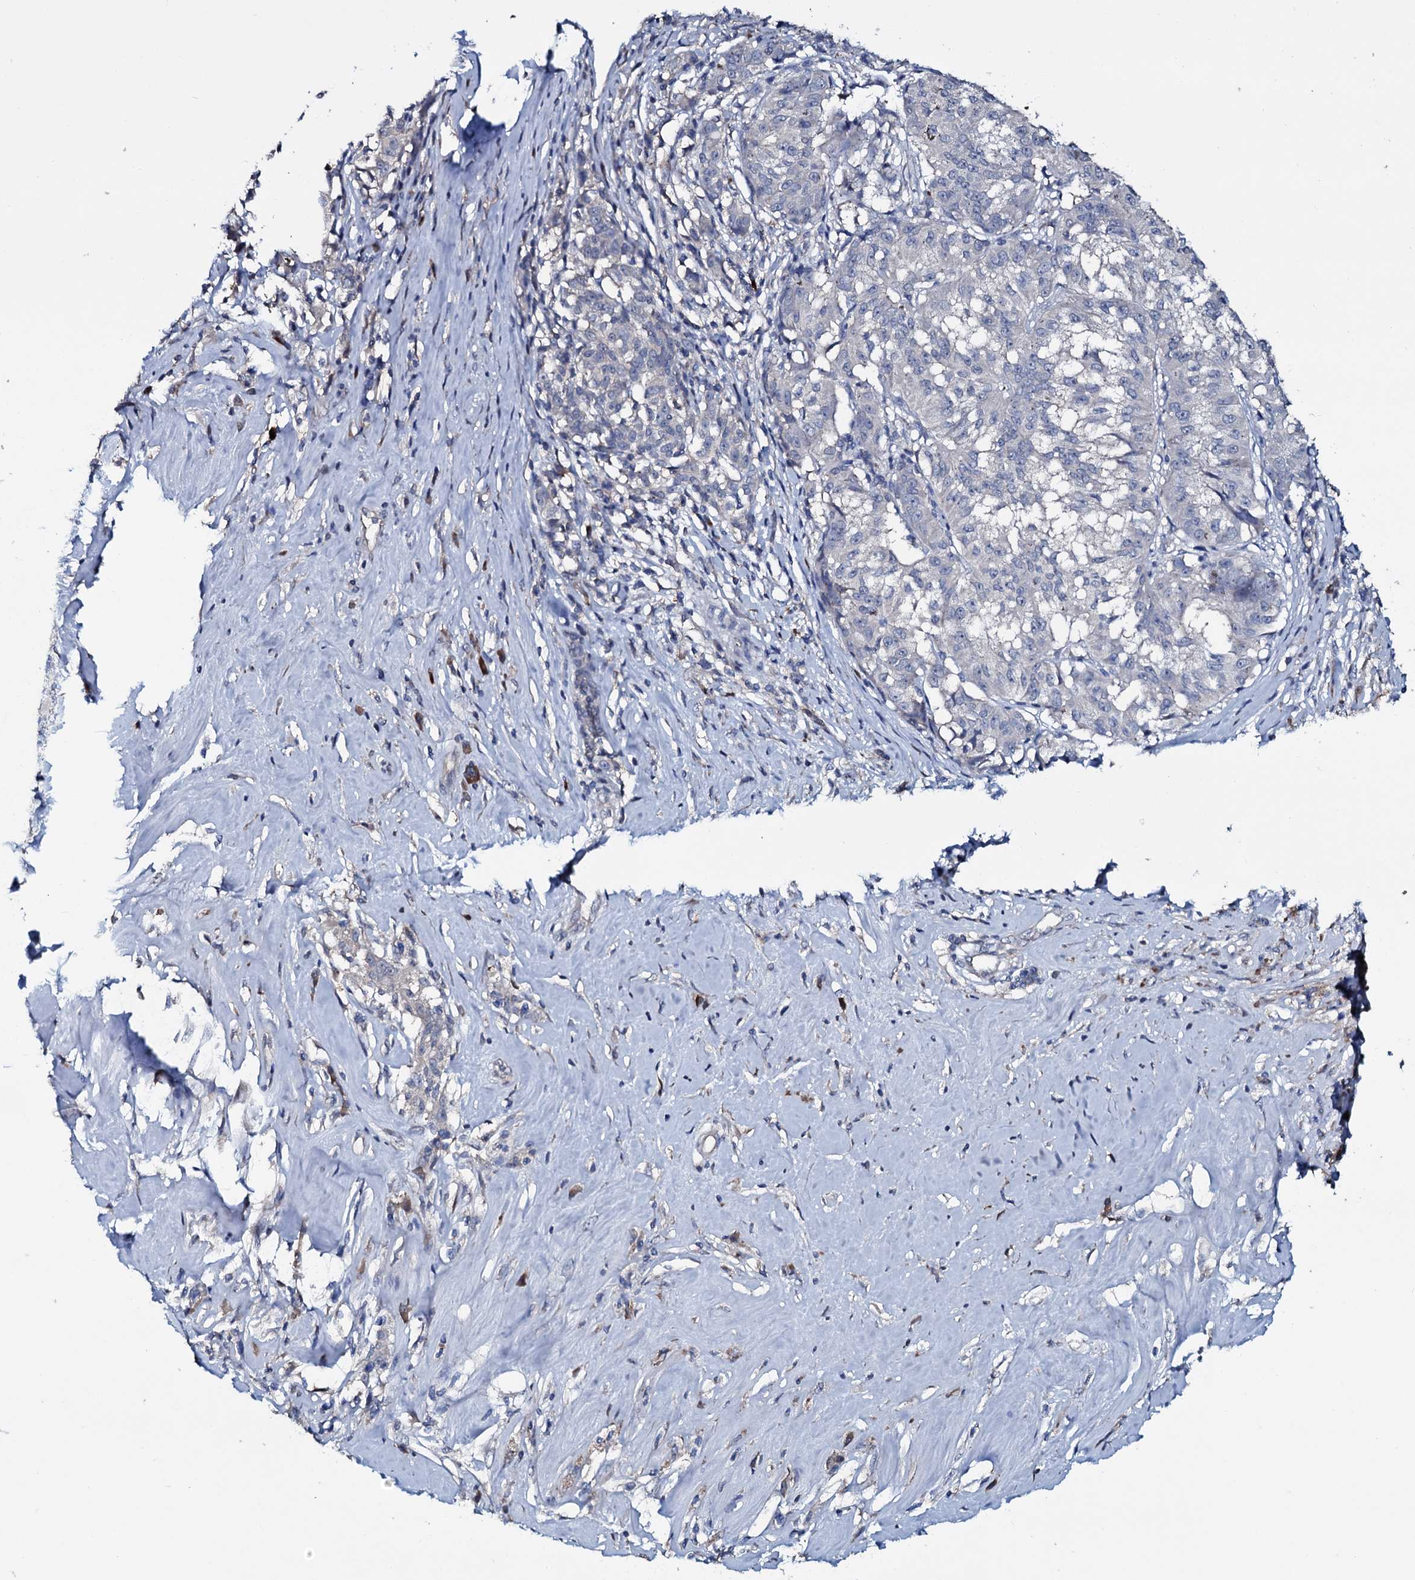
{"staining": {"intensity": "strong", "quantity": ">75%", "location": "cytoplasmic/membranous"}, "tissue": "melanoma", "cell_type": "Tumor cells", "image_type": "cancer", "snomed": [{"axis": "morphology", "description": "Malignant melanoma, NOS"}, {"axis": "topography", "description": "Skin"}], "caption": "A brown stain highlights strong cytoplasmic/membranous staining of a protein in melanoma tumor cells.", "gene": "IL12B", "patient": {"sex": "female", "age": 72}}